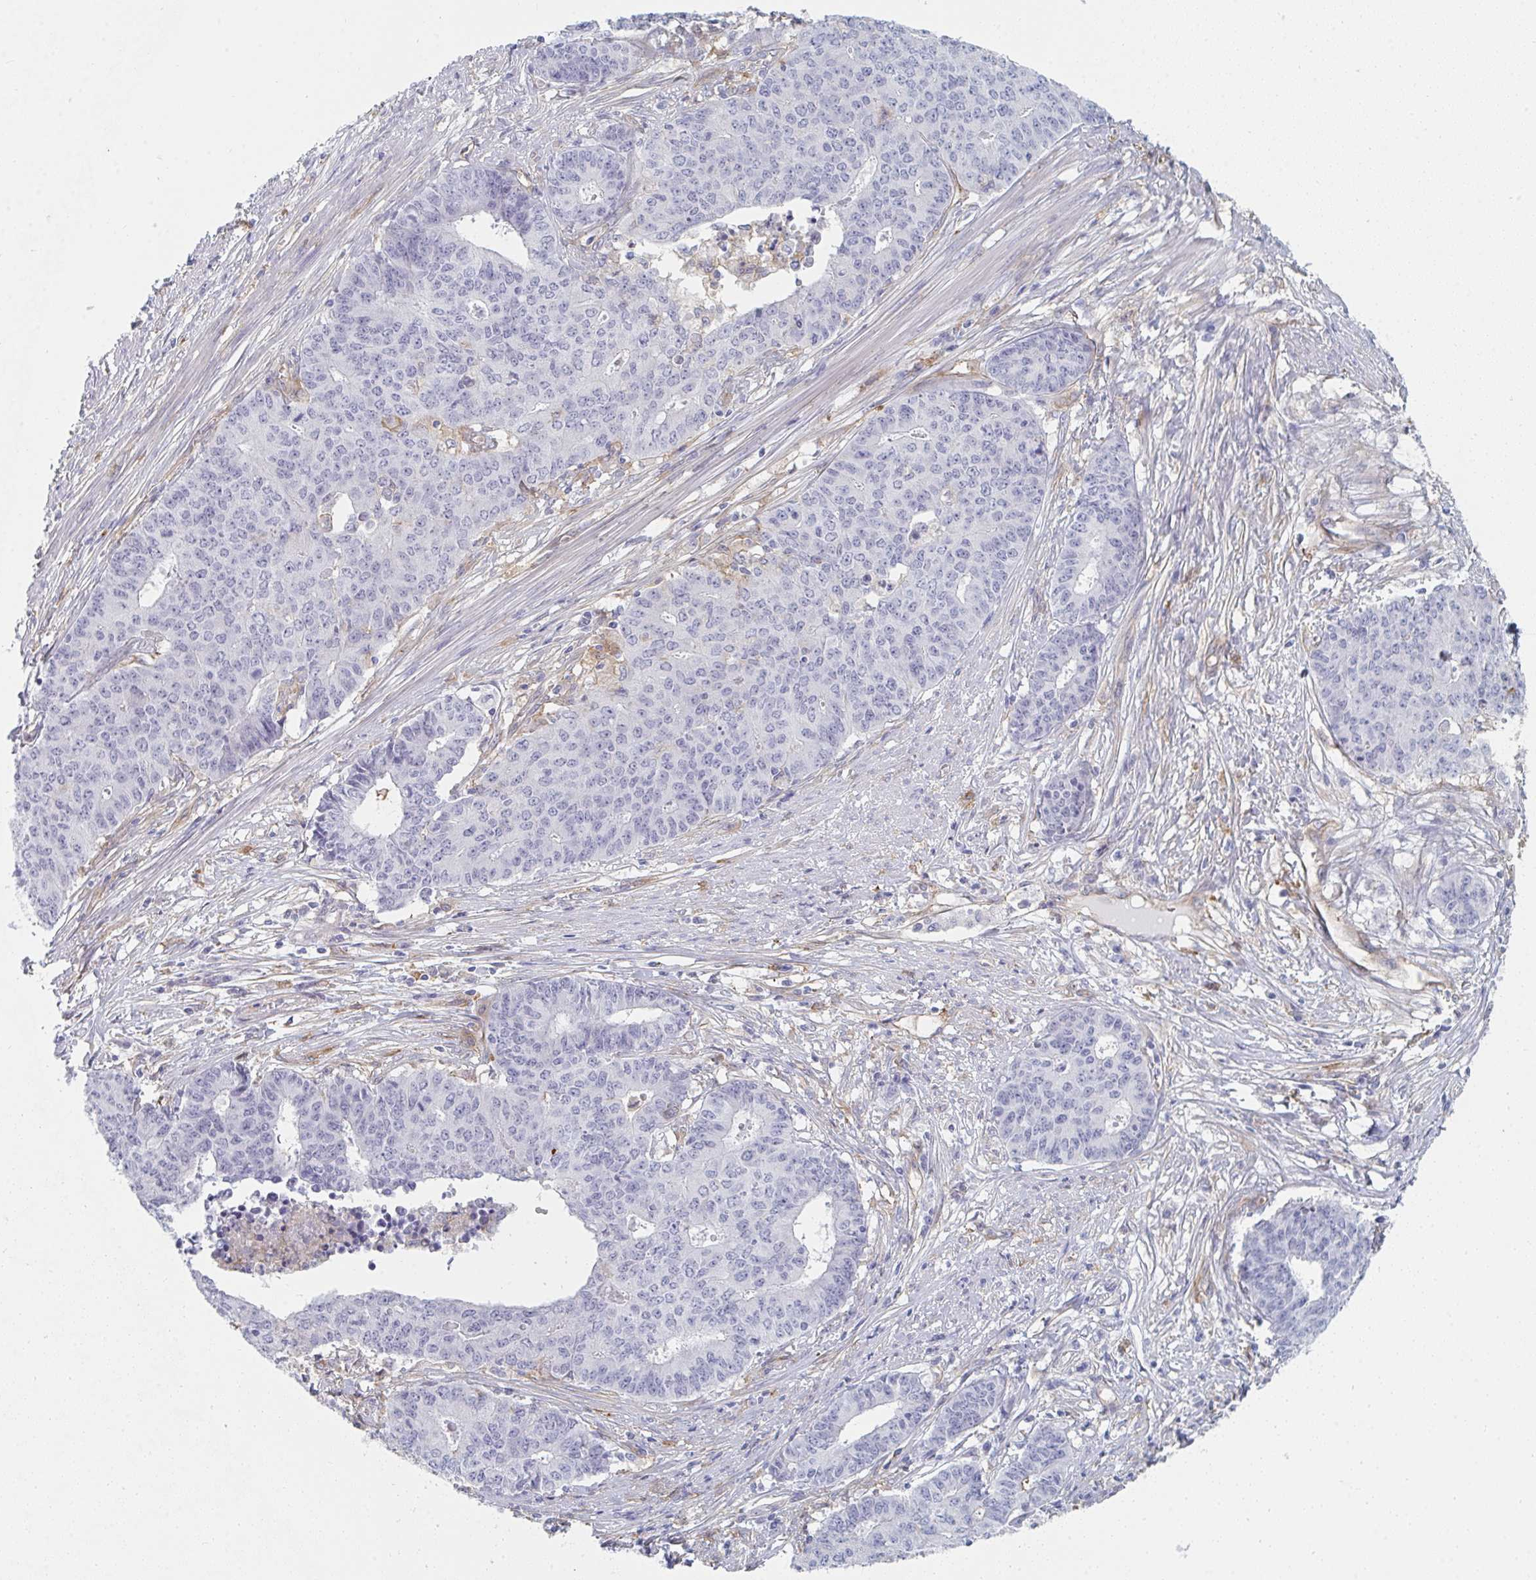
{"staining": {"intensity": "negative", "quantity": "none", "location": "none"}, "tissue": "endometrial cancer", "cell_type": "Tumor cells", "image_type": "cancer", "snomed": [{"axis": "morphology", "description": "Adenocarcinoma, NOS"}, {"axis": "topography", "description": "Endometrium"}], "caption": "Immunohistochemical staining of endometrial cancer displays no significant staining in tumor cells.", "gene": "DAB2", "patient": {"sex": "female", "age": 59}}